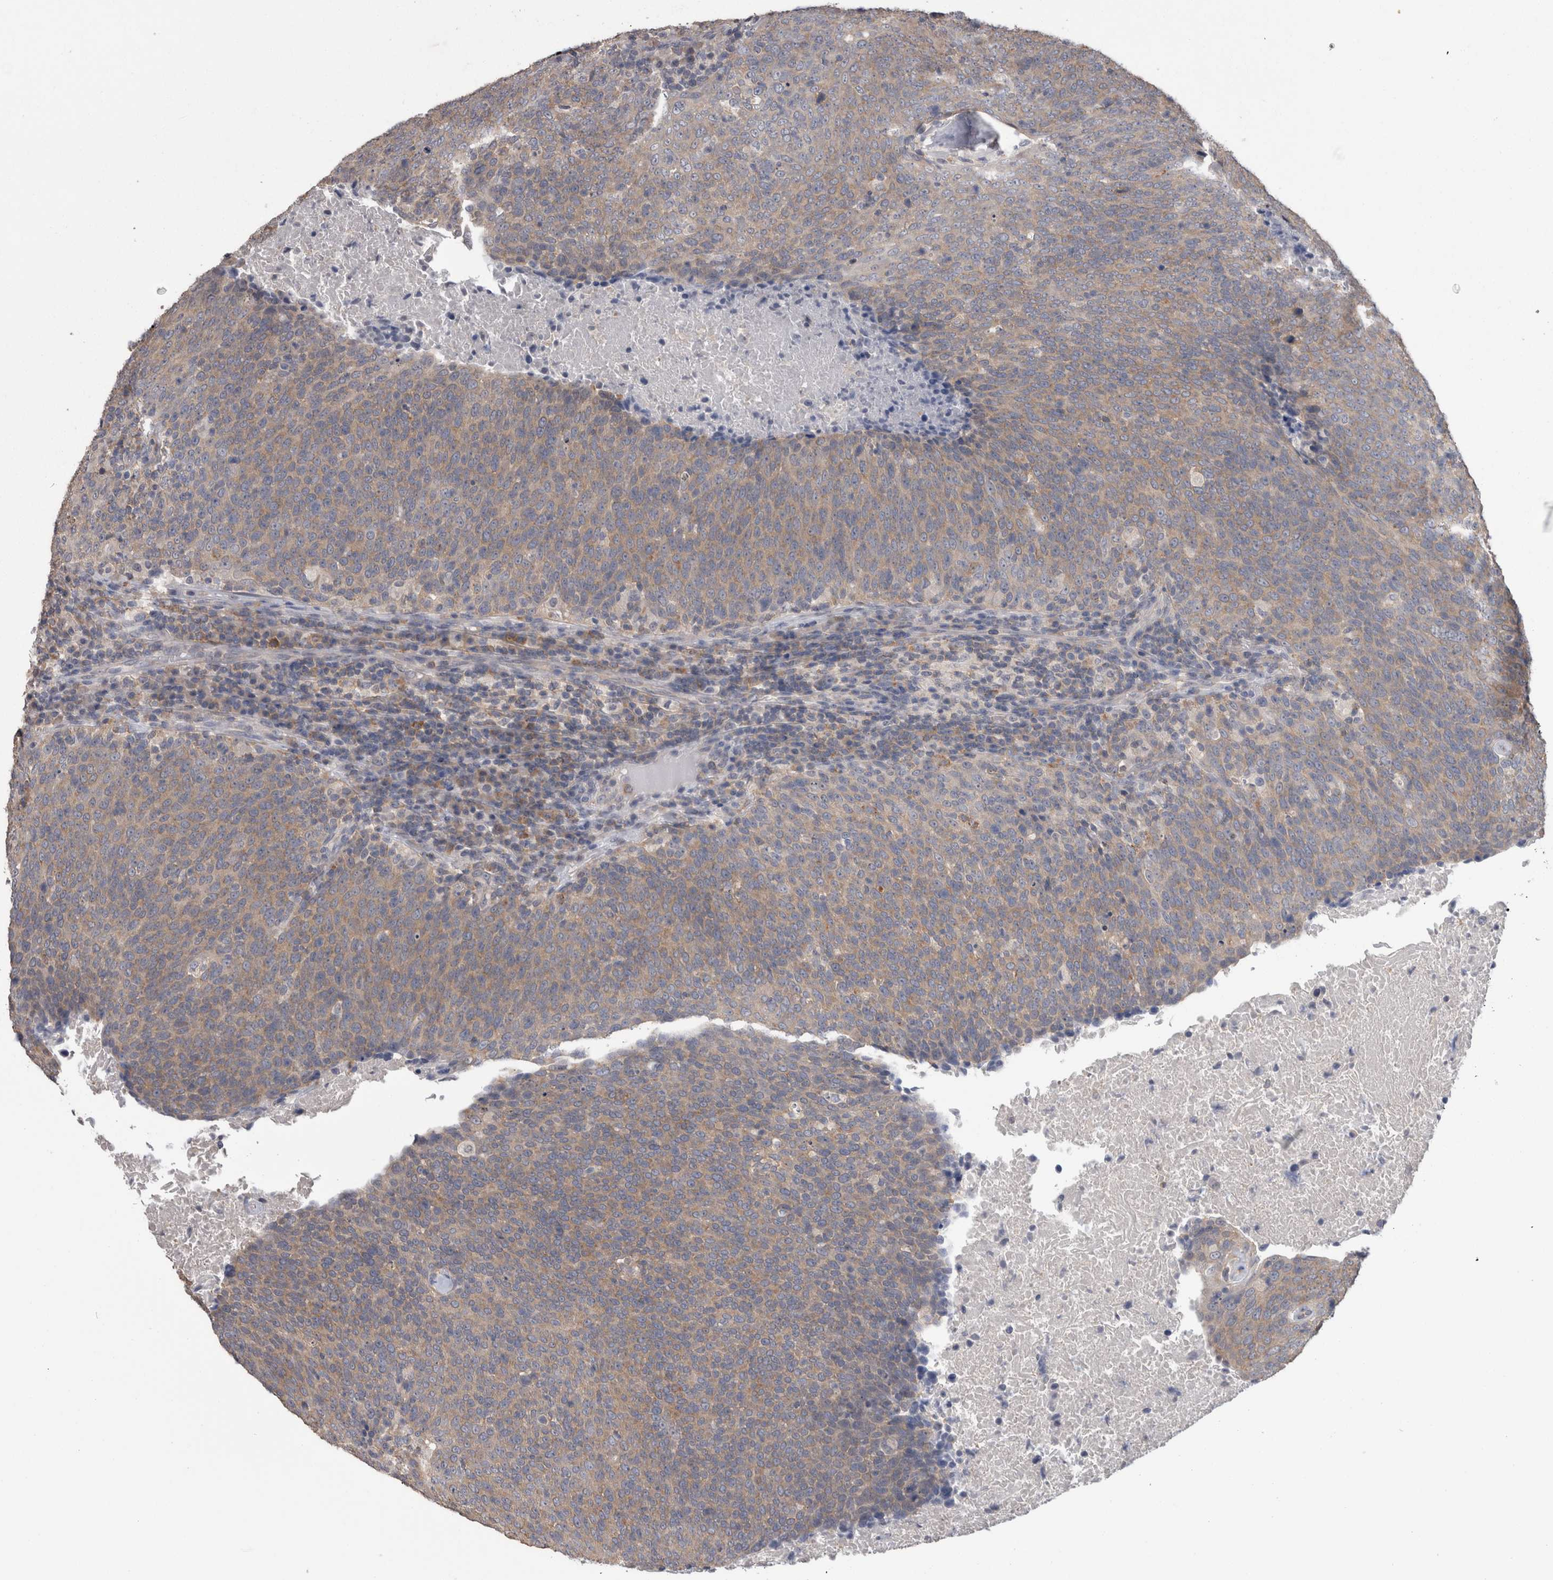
{"staining": {"intensity": "weak", "quantity": ">75%", "location": "cytoplasmic/membranous"}, "tissue": "head and neck cancer", "cell_type": "Tumor cells", "image_type": "cancer", "snomed": [{"axis": "morphology", "description": "Squamous cell carcinoma, NOS"}, {"axis": "morphology", "description": "Squamous cell carcinoma, metastatic, NOS"}, {"axis": "topography", "description": "Lymph node"}, {"axis": "topography", "description": "Head-Neck"}], "caption": "Immunohistochemistry micrograph of human head and neck squamous cell carcinoma stained for a protein (brown), which displays low levels of weak cytoplasmic/membranous staining in about >75% of tumor cells.", "gene": "DDX6", "patient": {"sex": "male", "age": 62}}